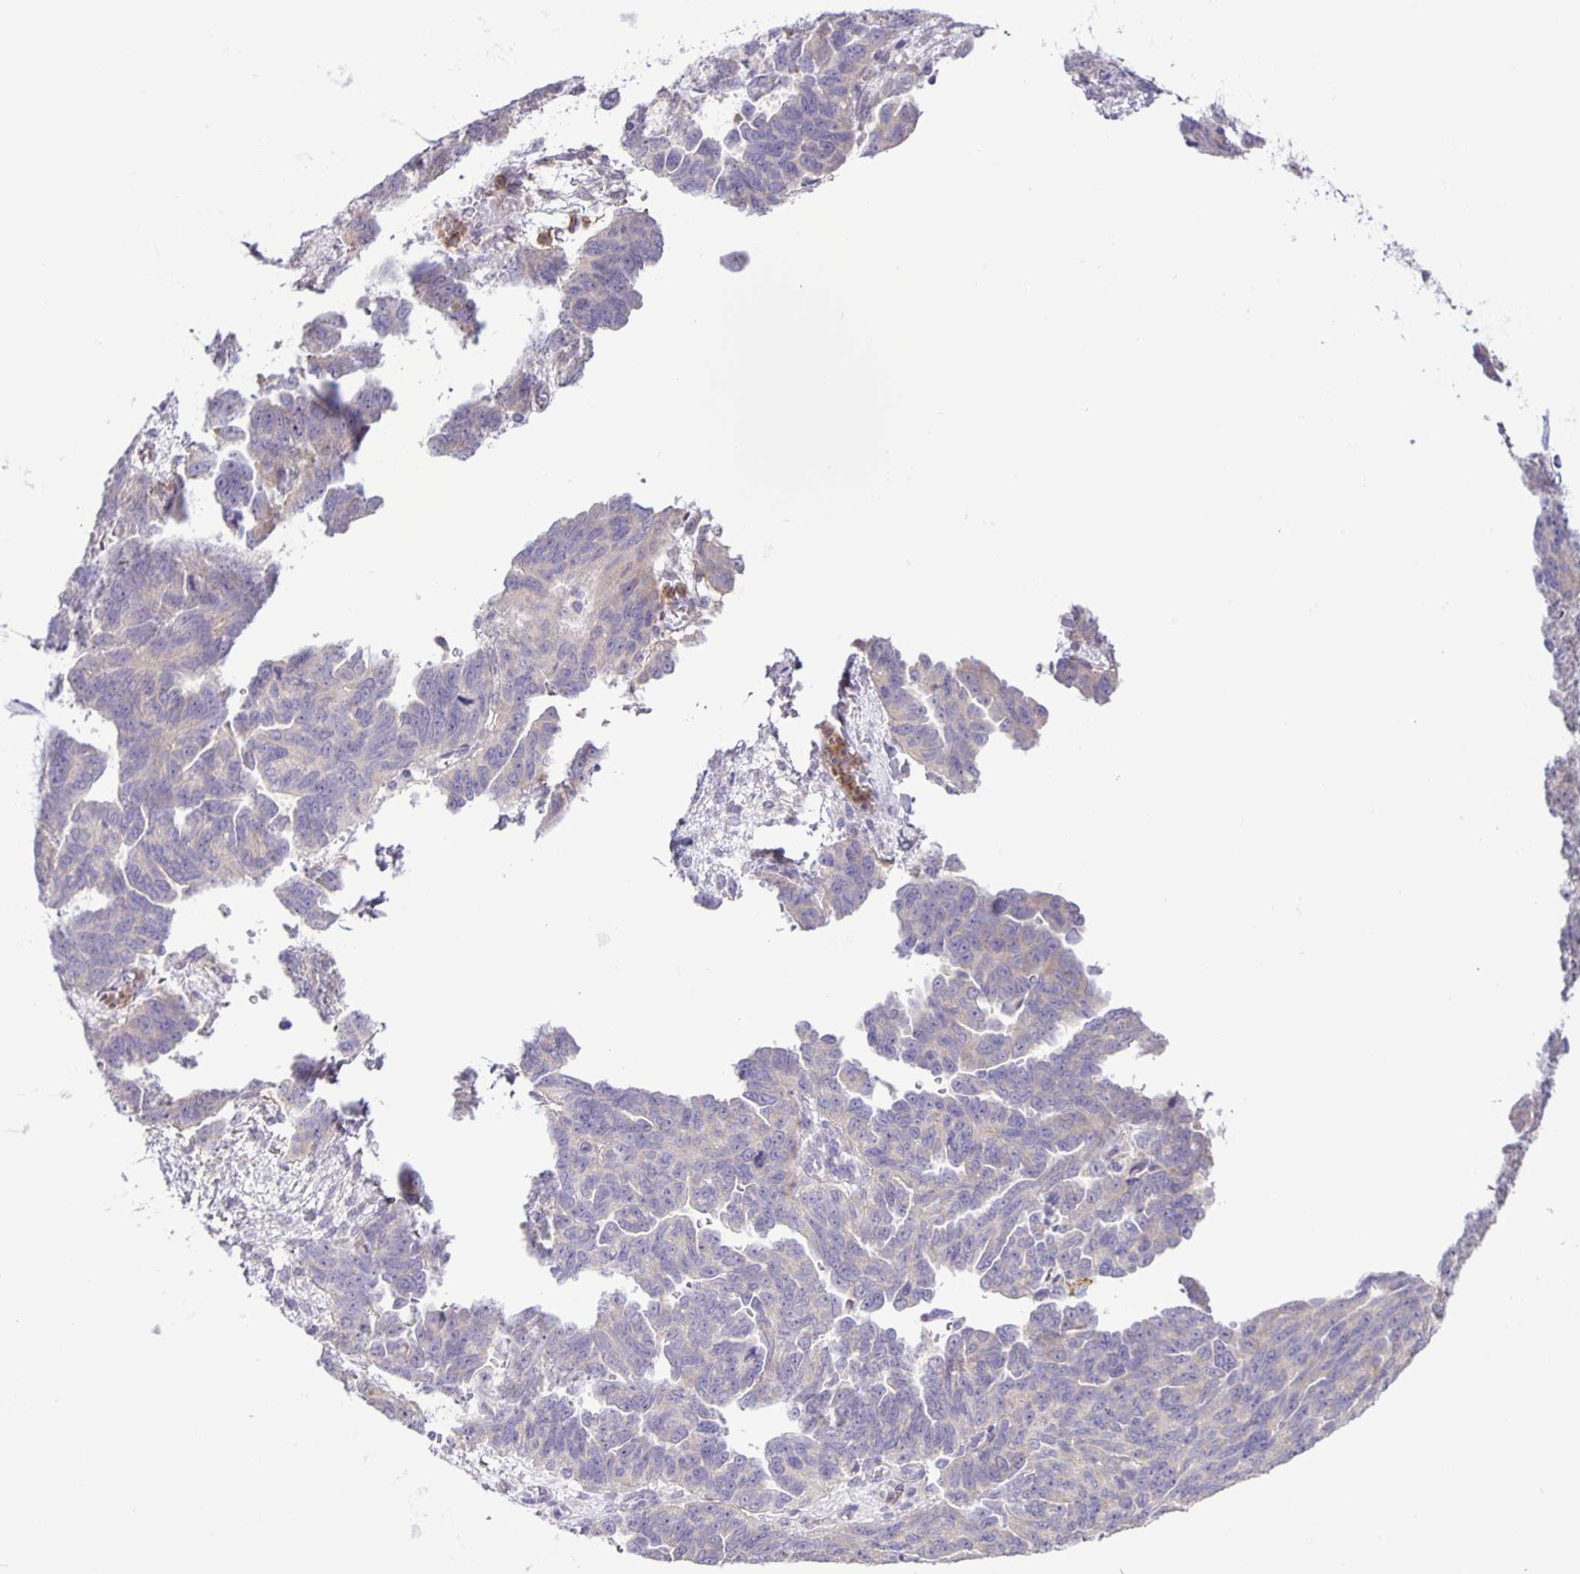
{"staining": {"intensity": "negative", "quantity": "none", "location": "none"}, "tissue": "ovarian cancer", "cell_type": "Tumor cells", "image_type": "cancer", "snomed": [{"axis": "morphology", "description": "Cystadenocarcinoma, serous, NOS"}, {"axis": "topography", "description": "Ovary"}], "caption": "This photomicrograph is of ovarian serous cystadenocarcinoma stained with immunohistochemistry (IHC) to label a protein in brown with the nuclei are counter-stained blue. There is no positivity in tumor cells. The staining is performed using DAB (3,3'-diaminobenzidine) brown chromogen with nuclei counter-stained in using hematoxylin.", "gene": "ADCK1", "patient": {"sex": "female", "age": 64}}